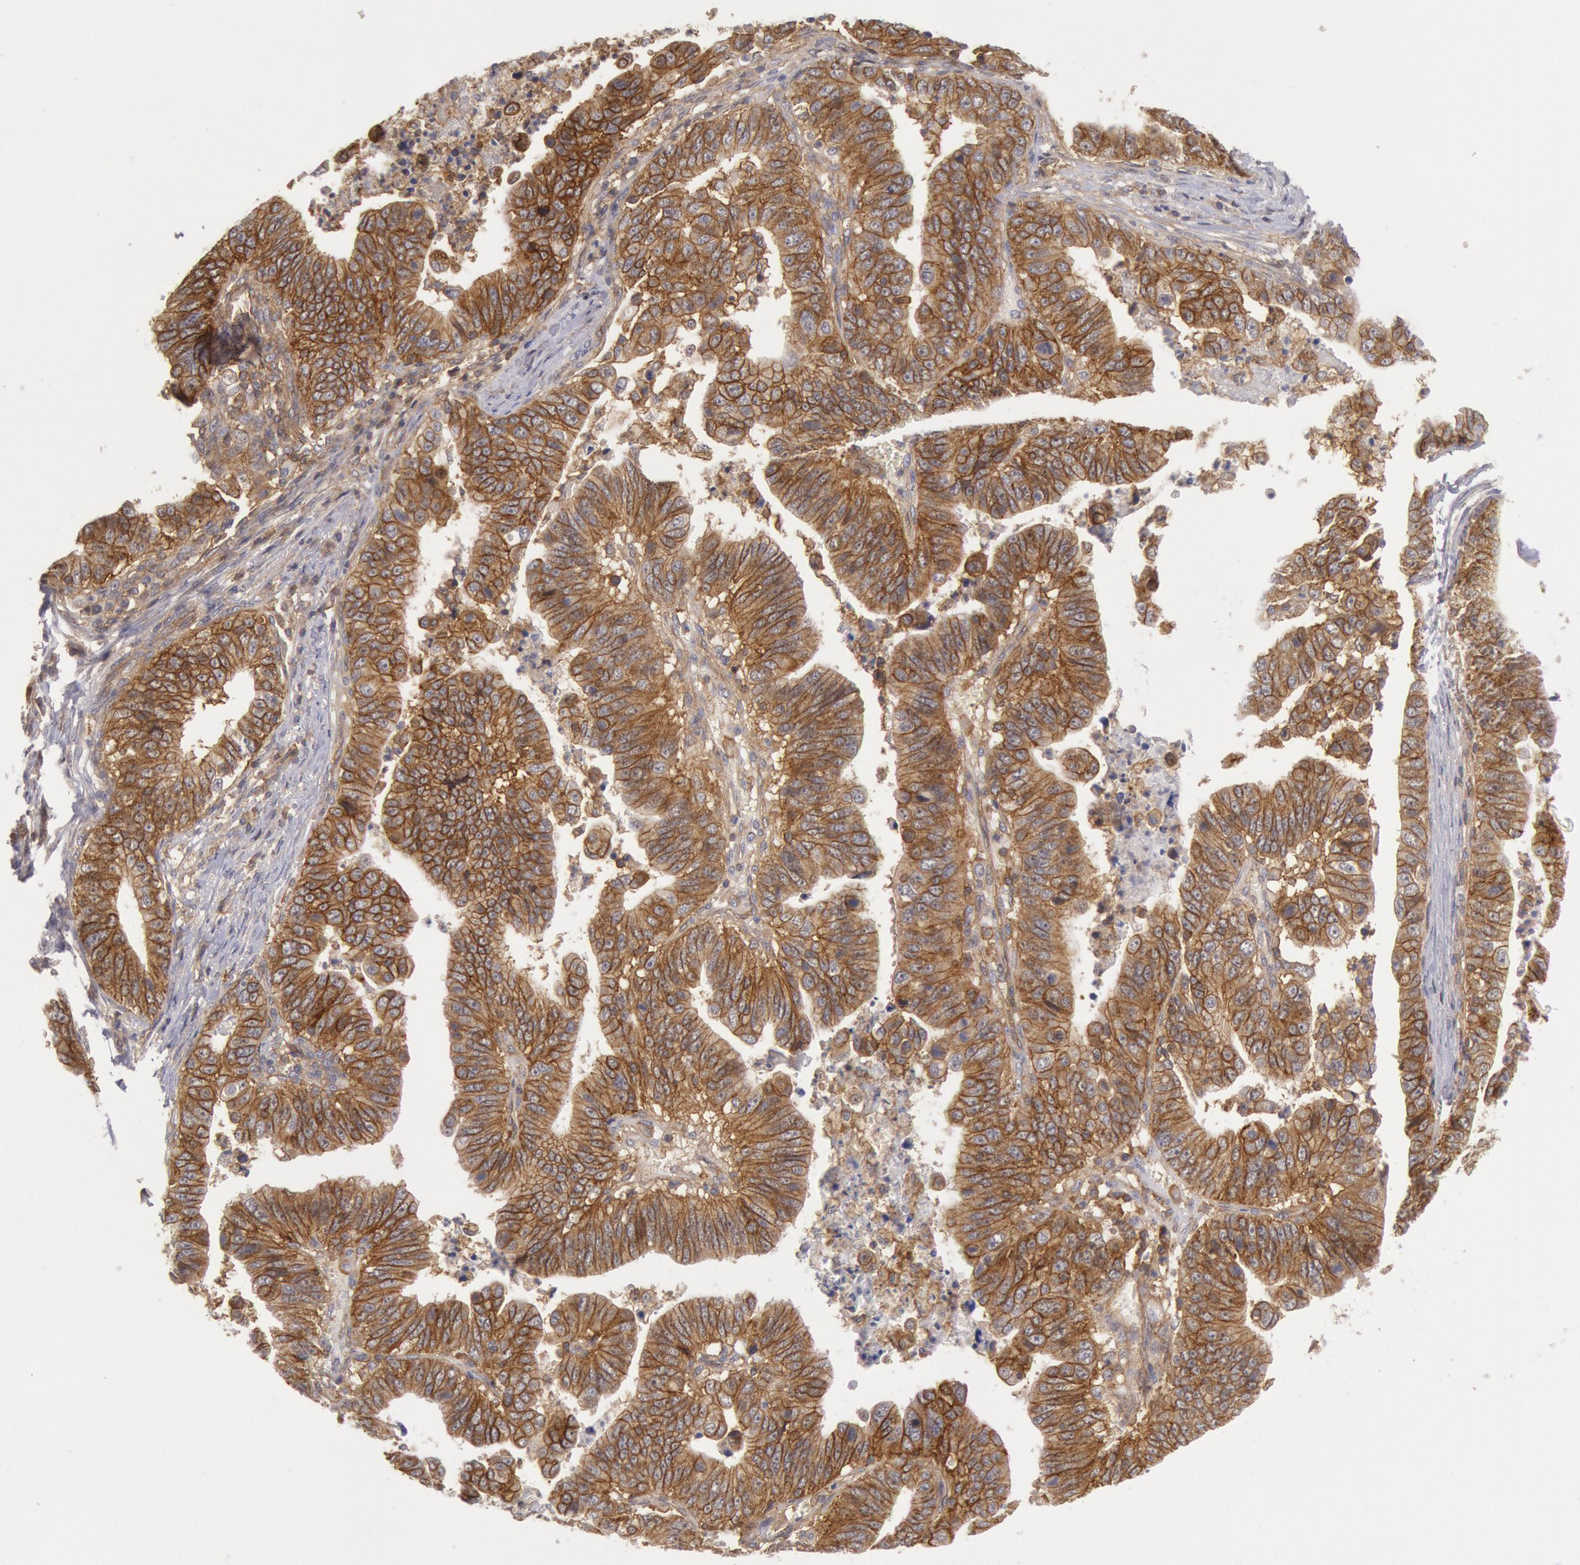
{"staining": {"intensity": "strong", "quantity": ">75%", "location": "cytoplasmic/membranous"}, "tissue": "stomach cancer", "cell_type": "Tumor cells", "image_type": "cancer", "snomed": [{"axis": "morphology", "description": "Adenocarcinoma, NOS"}, {"axis": "topography", "description": "Stomach, upper"}], "caption": "Approximately >75% of tumor cells in stomach adenocarcinoma reveal strong cytoplasmic/membranous protein expression as visualized by brown immunohistochemical staining.", "gene": "STX4", "patient": {"sex": "female", "age": 50}}